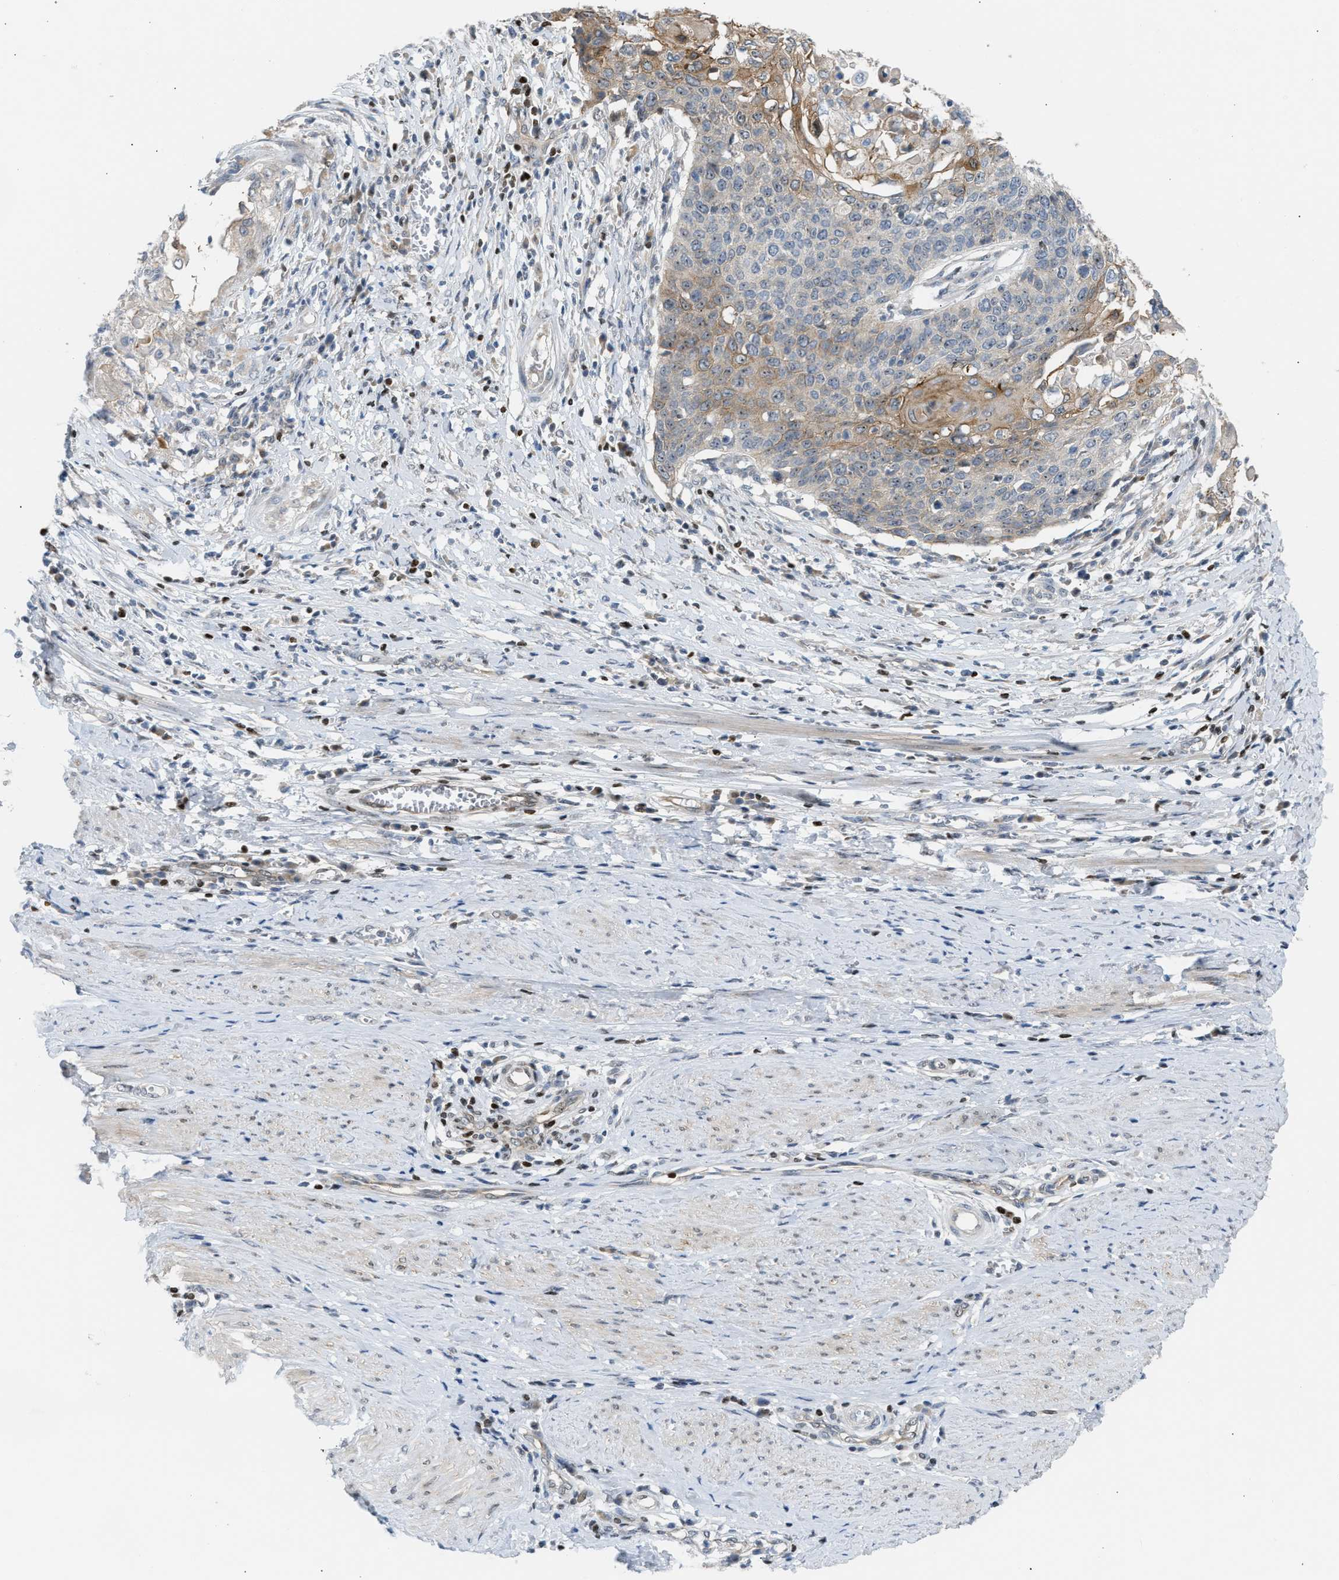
{"staining": {"intensity": "moderate", "quantity": "<25%", "location": "cytoplasmic/membranous"}, "tissue": "cervical cancer", "cell_type": "Tumor cells", "image_type": "cancer", "snomed": [{"axis": "morphology", "description": "Squamous cell carcinoma, NOS"}, {"axis": "topography", "description": "Cervix"}], "caption": "Immunohistochemical staining of human squamous cell carcinoma (cervical) exhibits low levels of moderate cytoplasmic/membranous protein staining in approximately <25% of tumor cells.", "gene": "NPS", "patient": {"sex": "female", "age": 39}}